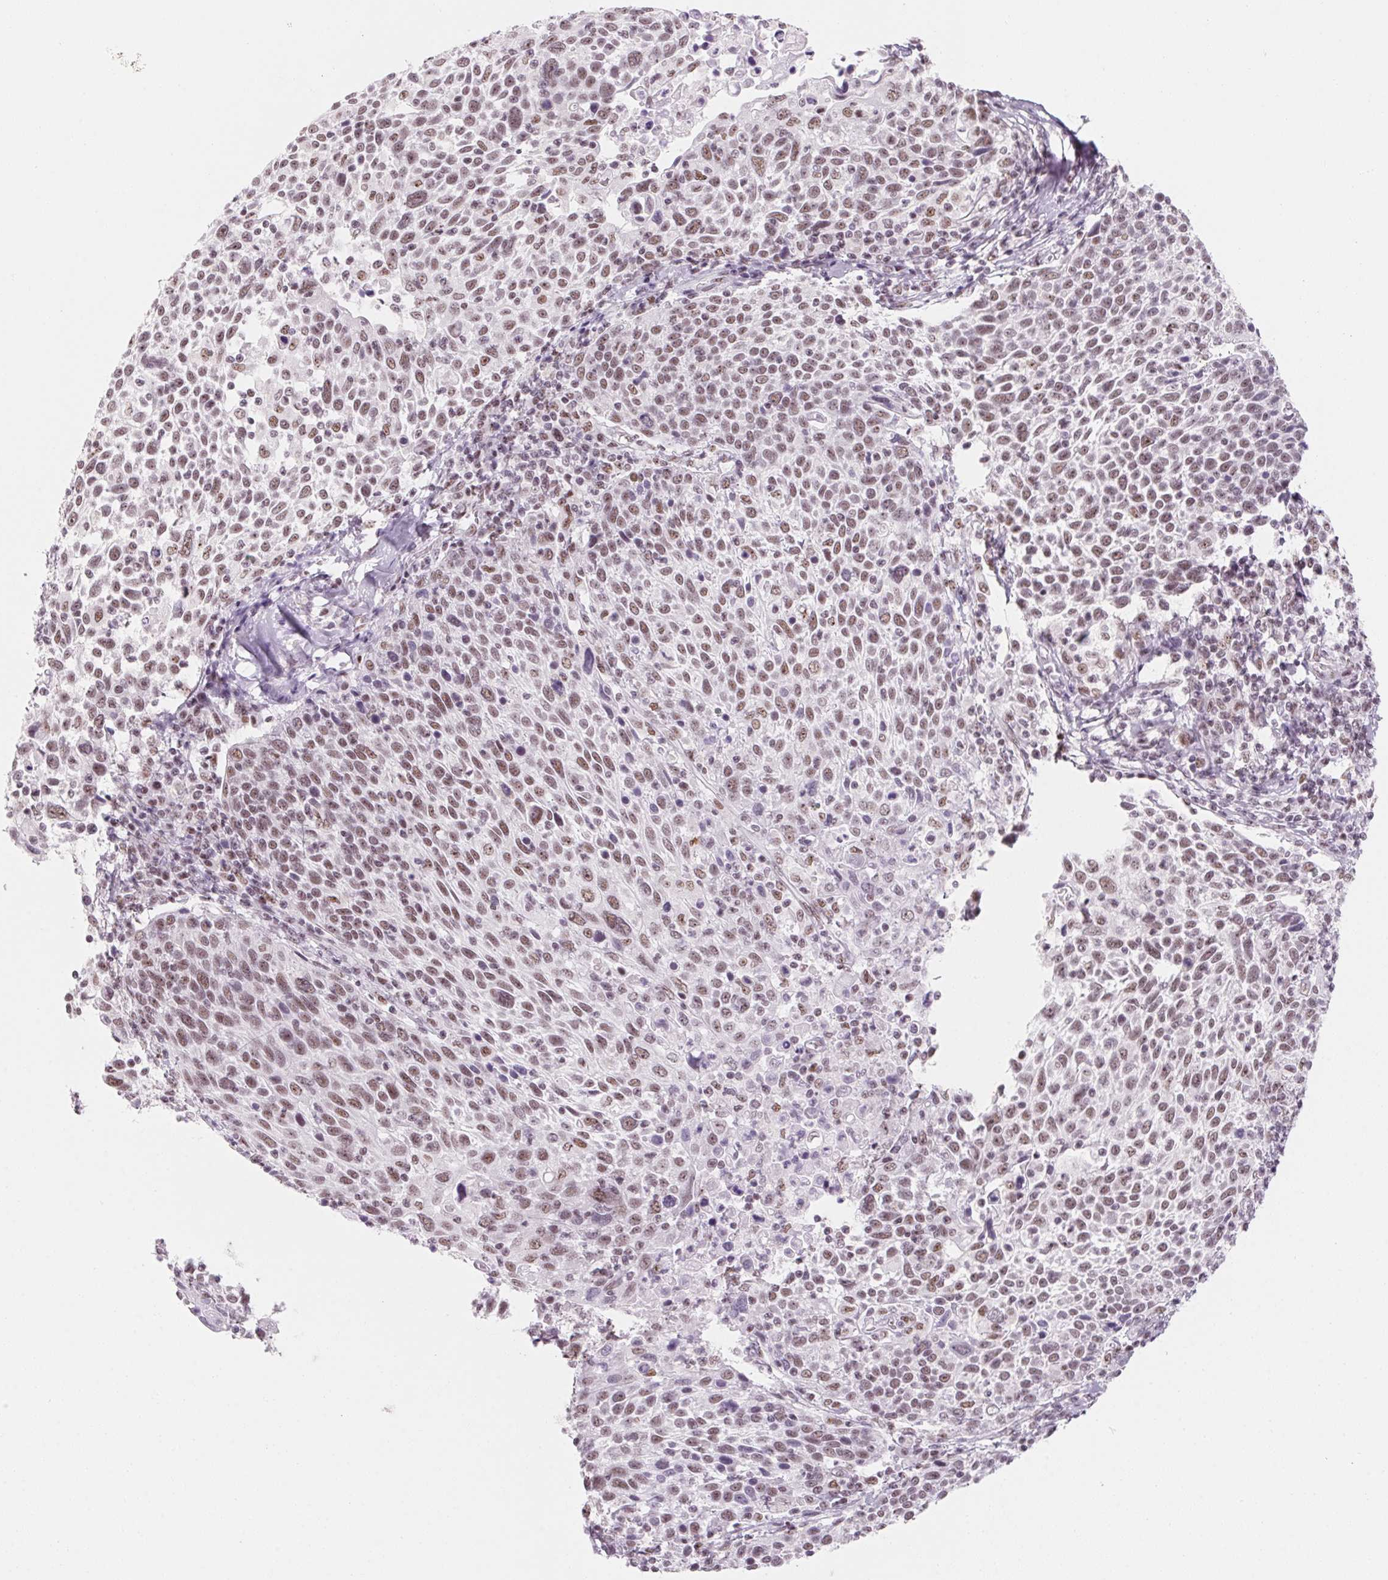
{"staining": {"intensity": "moderate", "quantity": ">75%", "location": "nuclear"}, "tissue": "cervical cancer", "cell_type": "Tumor cells", "image_type": "cancer", "snomed": [{"axis": "morphology", "description": "Squamous cell carcinoma, NOS"}, {"axis": "topography", "description": "Cervix"}], "caption": "Immunohistochemistry image of neoplastic tissue: human cervical cancer (squamous cell carcinoma) stained using IHC demonstrates medium levels of moderate protein expression localized specifically in the nuclear of tumor cells, appearing as a nuclear brown color.", "gene": "ZIC4", "patient": {"sex": "female", "age": 61}}